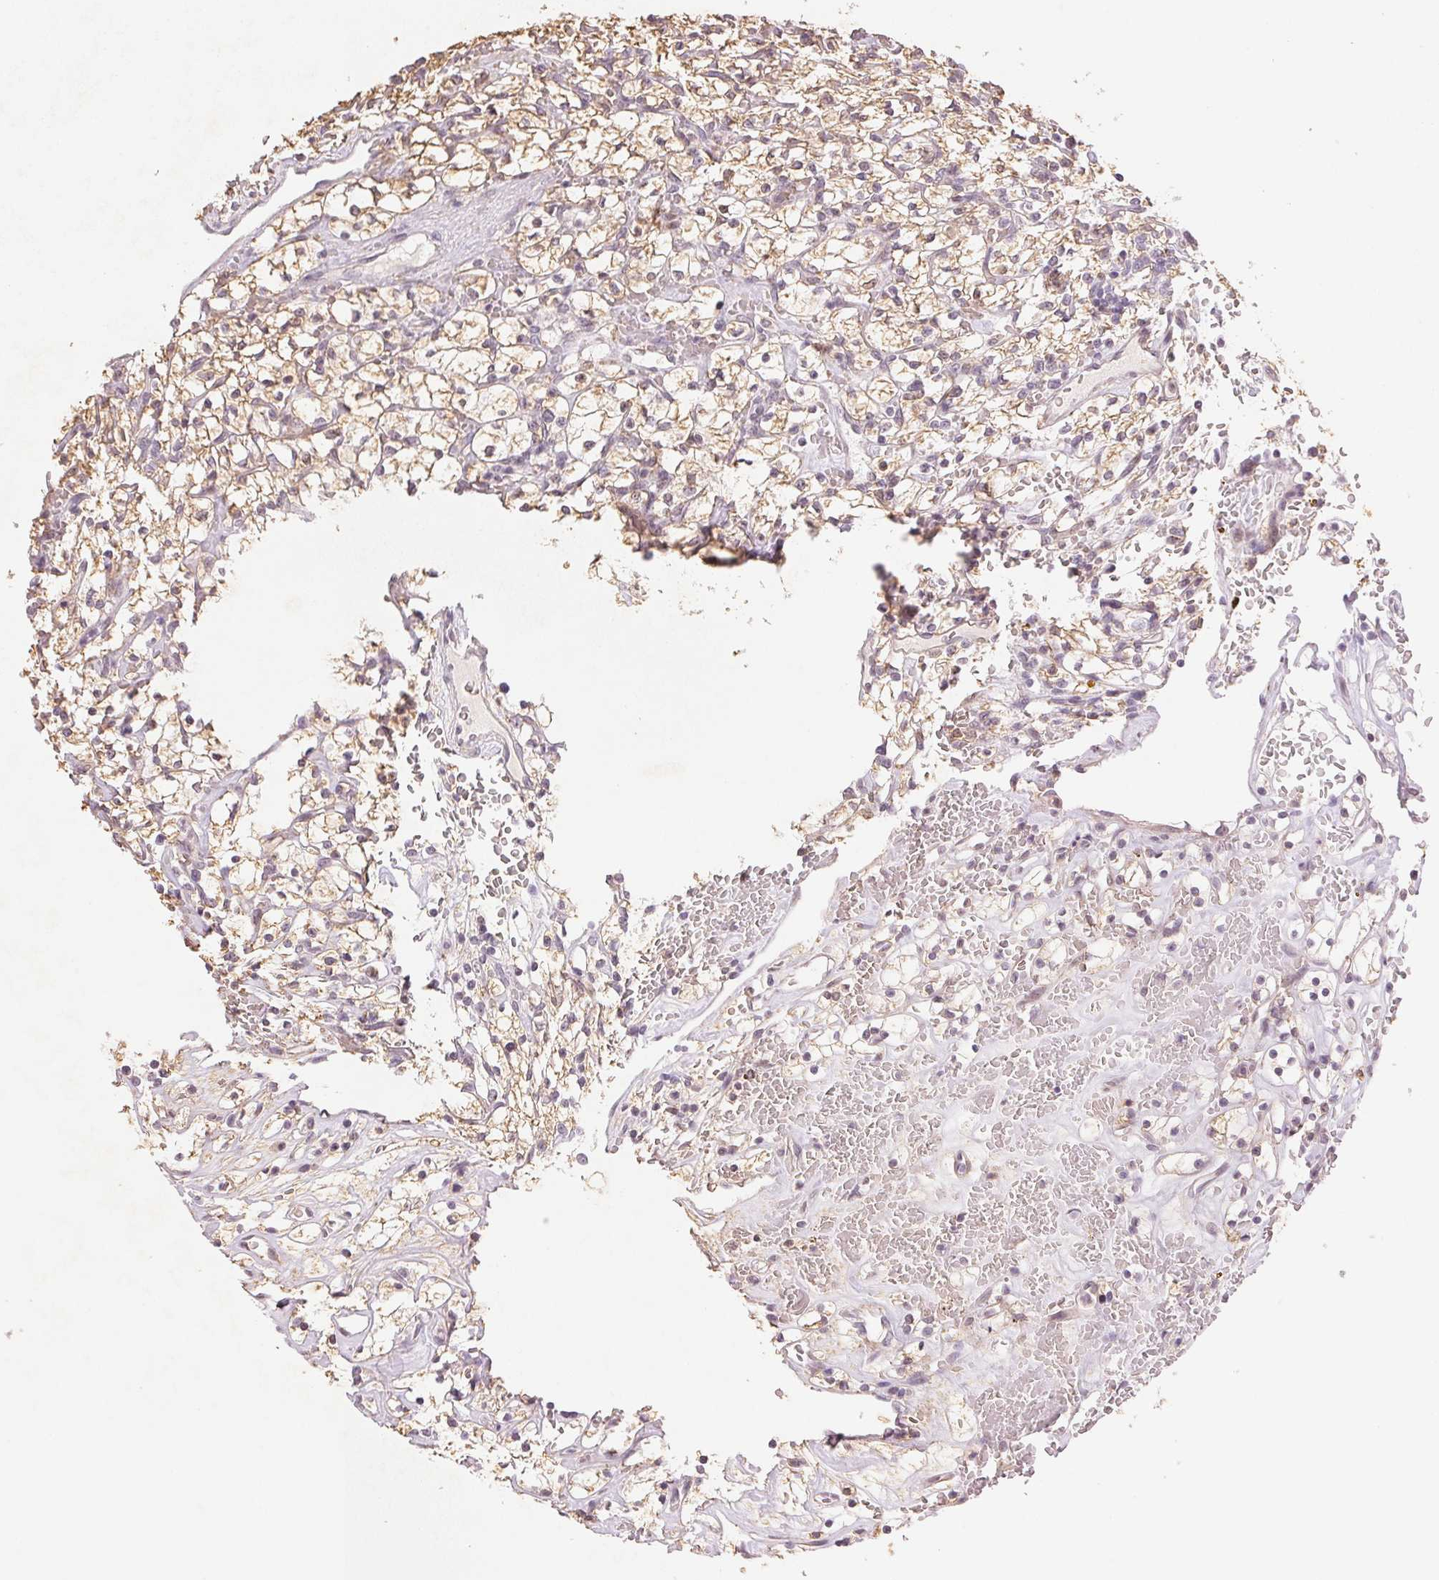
{"staining": {"intensity": "moderate", "quantity": "25%-75%", "location": "cytoplasmic/membranous"}, "tissue": "renal cancer", "cell_type": "Tumor cells", "image_type": "cancer", "snomed": [{"axis": "morphology", "description": "Adenocarcinoma, NOS"}, {"axis": "topography", "description": "Kidney"}], "caption": "Renal cancer (adenocarcinoma) stained for a protein (brown) reveals moderate cytoplasmic/membranous positive staining in approximately 25%-75% of tumor cells.", "gene": "SMTN", "patient": {"sex": "female", "age": 64}}